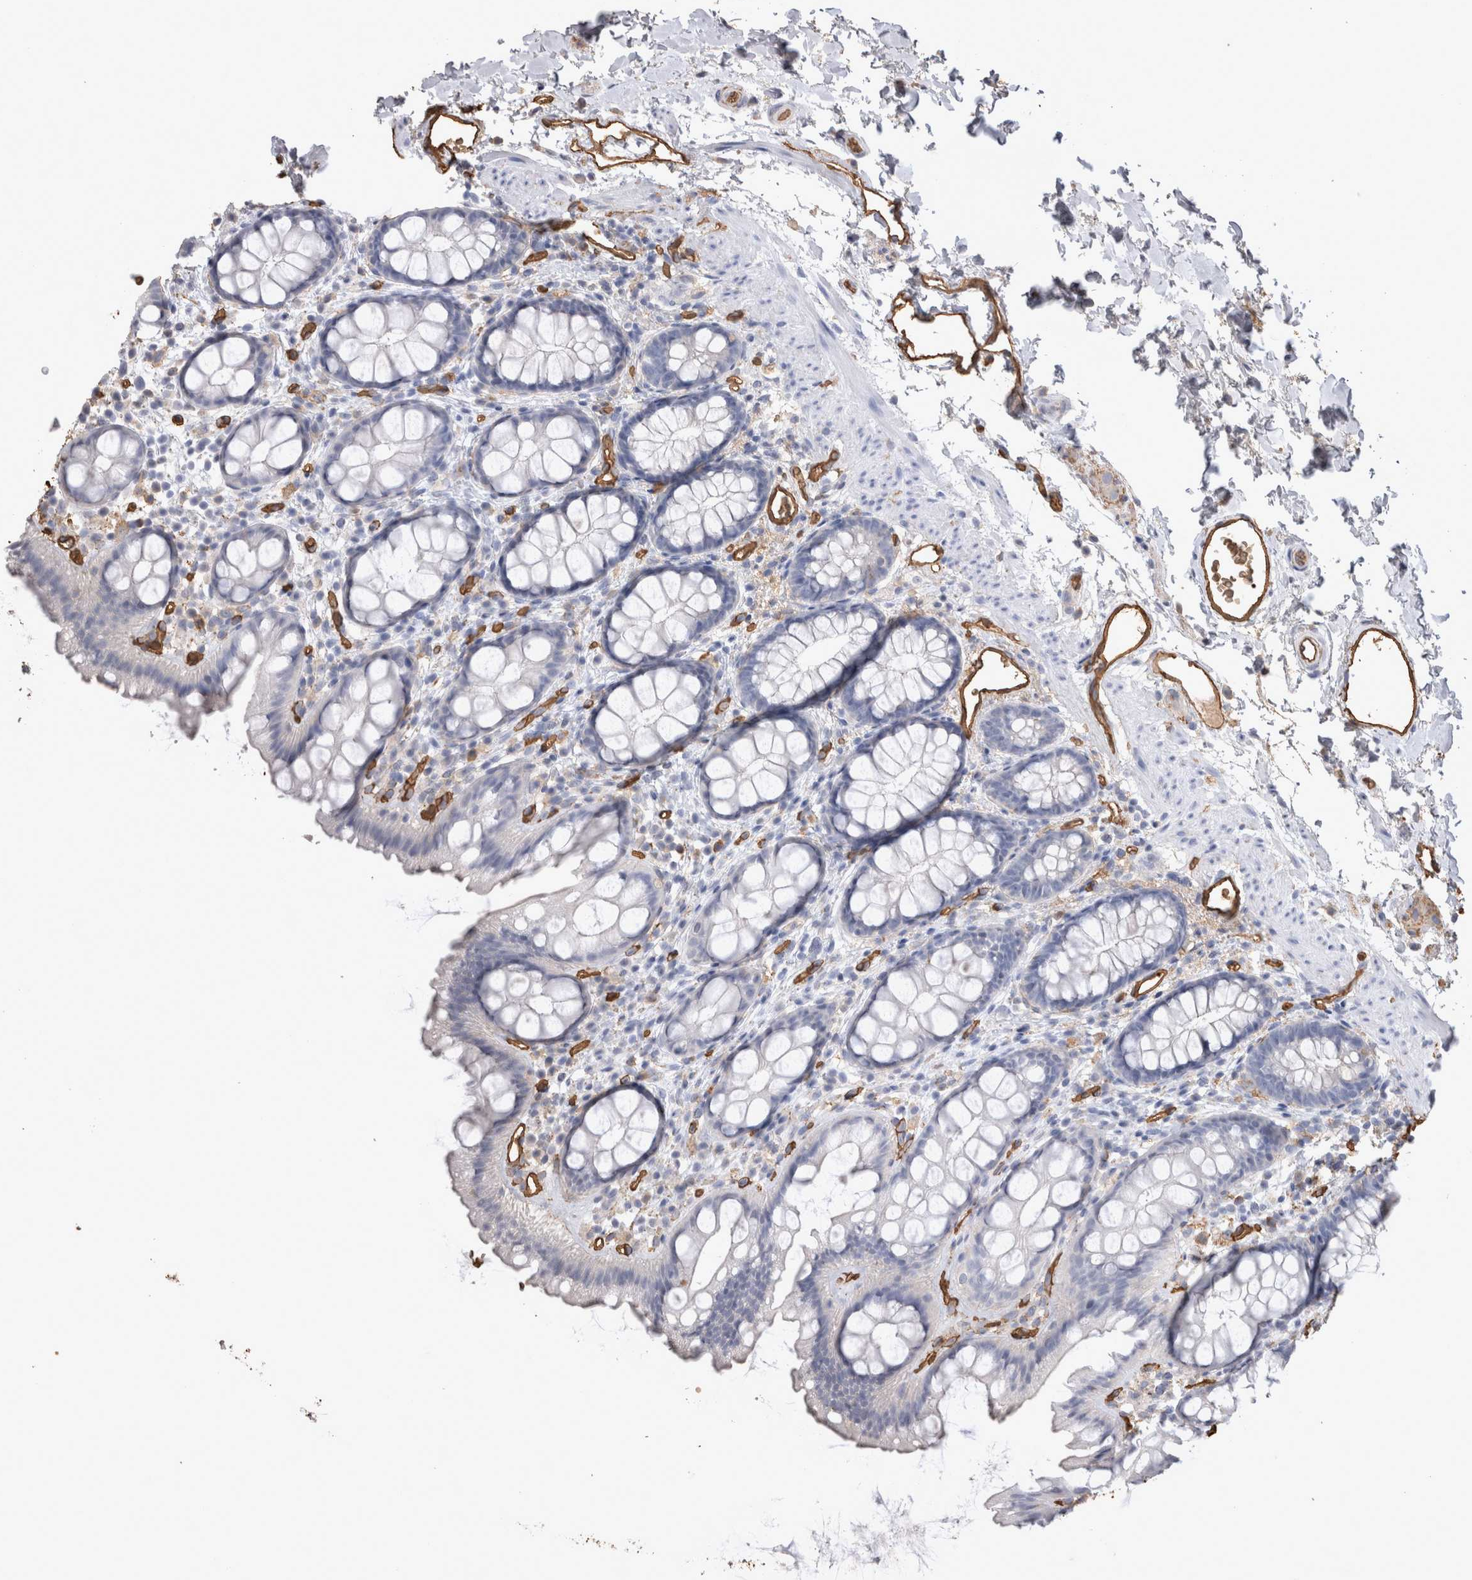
{"staining": {"intensity": "negative", "quantity": "none", "location": "none"}, "tissue": "rectum", "cell_type": "Glandular cells", "image_type": "normal", "snomed": [{"axis": "morphology", "description": "Normal tissue, NOS"}, {"axis": "topography", "description": "Rectum"}], "caption": "Rectum stained for a protein using immunohistochemistry (IHC) reveals no positivity glandular cells.", "gene": "IL17RC", "patient": {"sex": "female", "age": 65}}